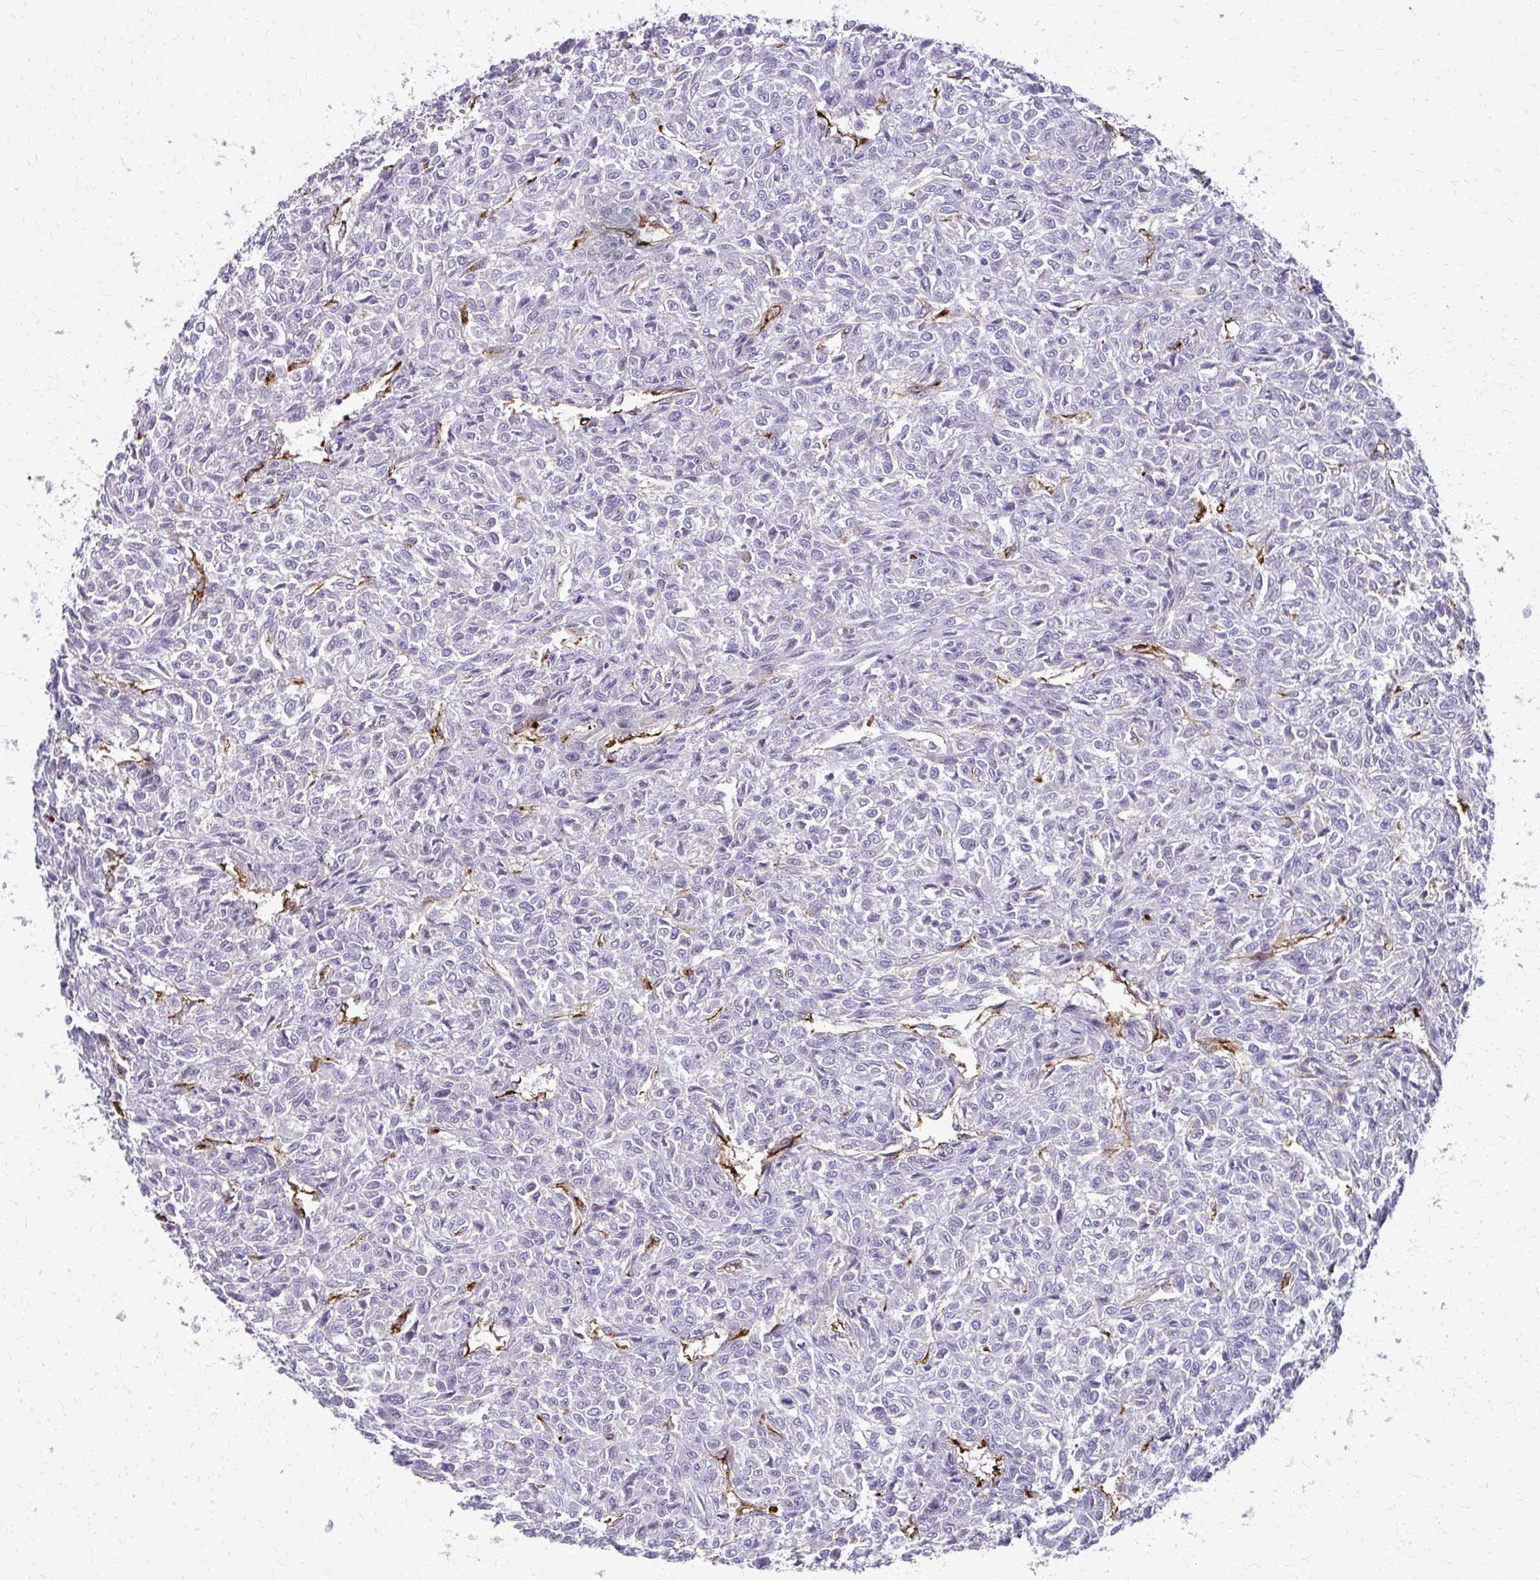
{"staining": {"intensity": "negative", "quantity": "none", "location": "none"}, "tissue": "renal cancer", "cell_type": "Tumor cells", "image_type": "cancer", "snomed": [{"axis": "morphology", "description": "Adenocarcinoma, NOS"}, {"axis": "topography", "description": "Kidney"}], "caption": "Immunohistochemistry histopathology image of human renal cancer stained for a protein (brown), which shows no positivity in tumor cells.", "gene": "ADIPOQ", "patient": {"sex": "male", "age": 58}}